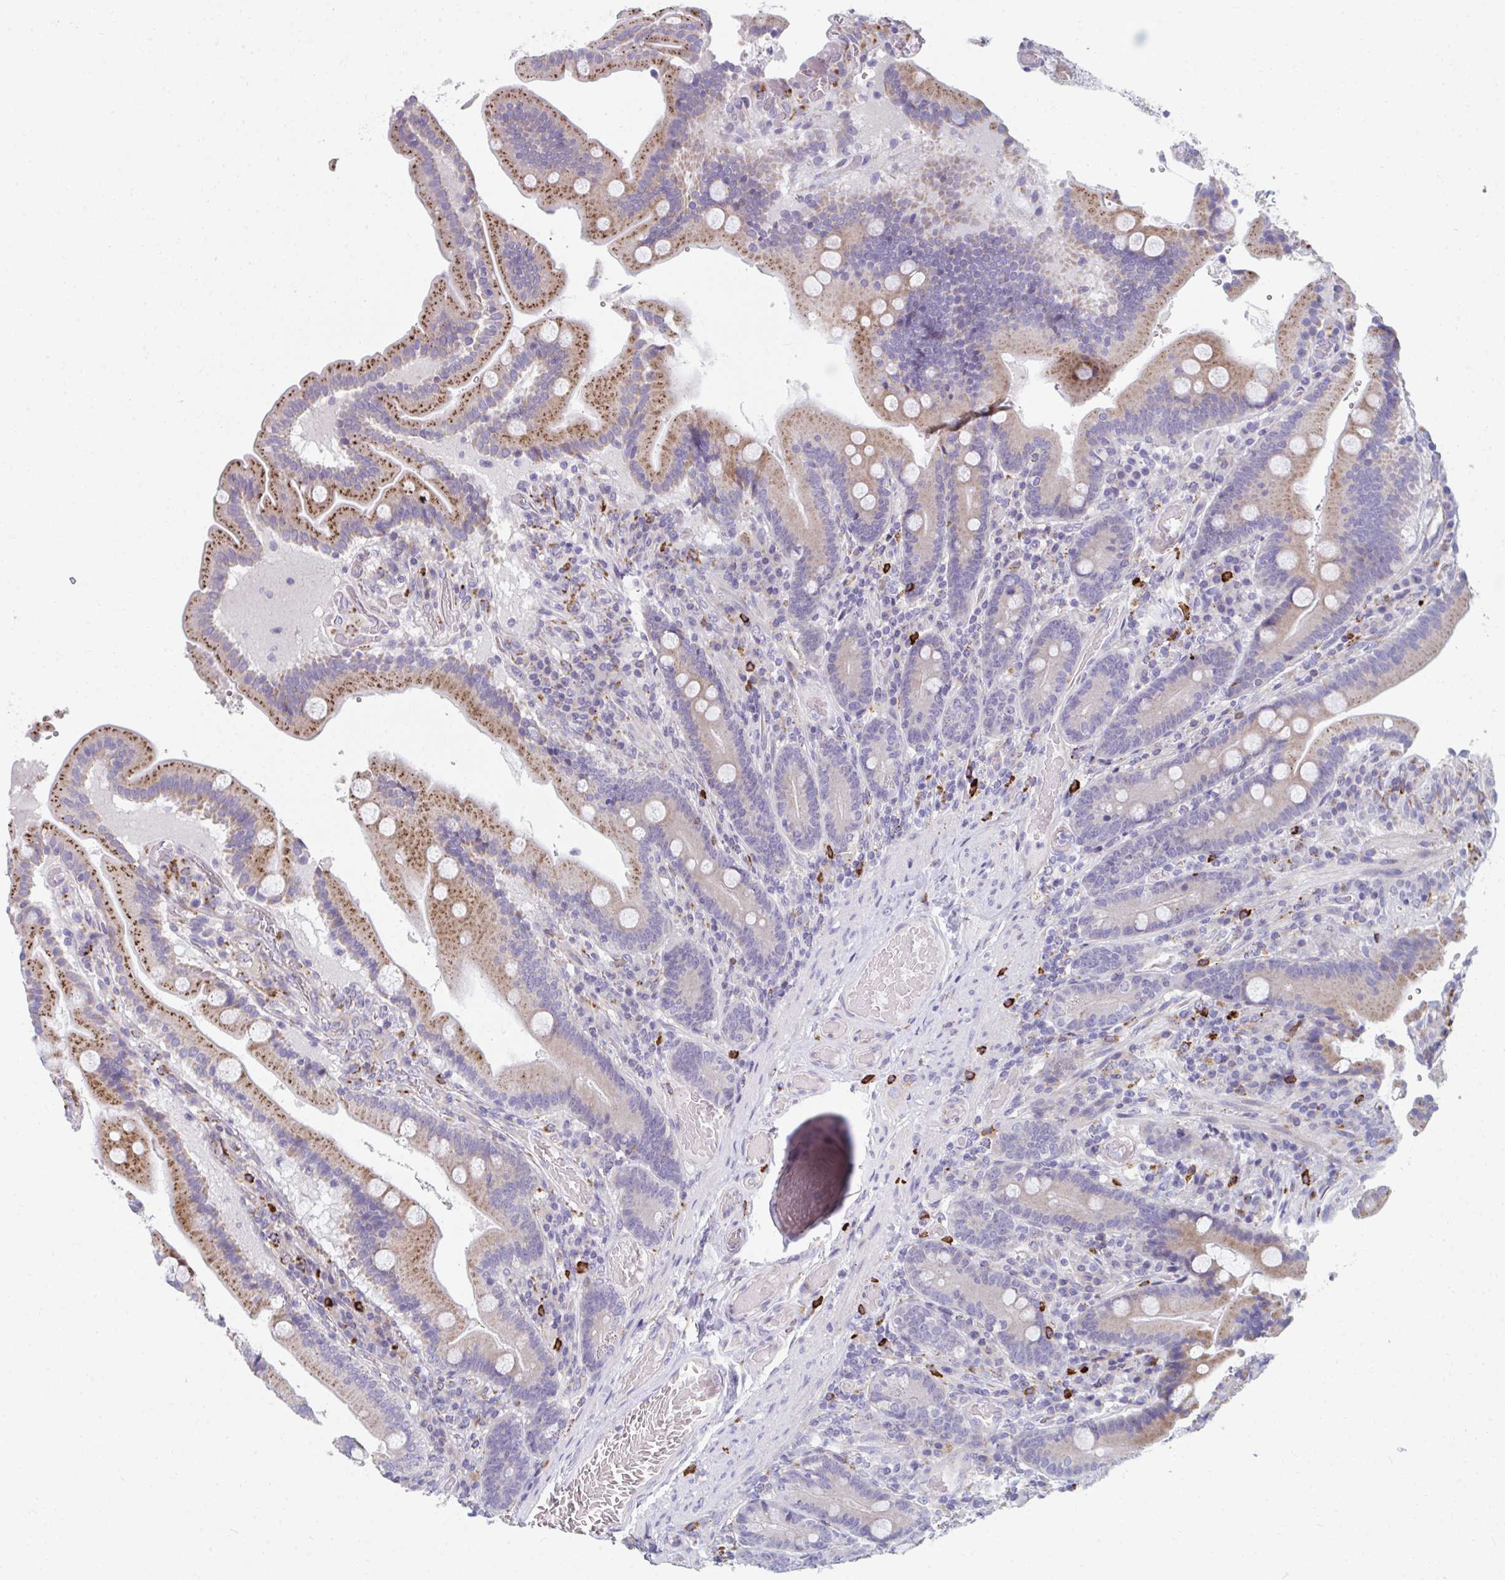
{"staining": {"intensity": "moderate", "quantity": "25%-75%", "location": "cytoplasmic/membranous"}, "tissue": "duodenum", "cell_type": "Glandular cells", "image_type": "normal", "snomed": [{"axis": "morphology", "description": "Normal tissue, NOS"}, {"axis": "topography", "description": "Duodenum"}], "caption": "Moderate cytoplasmic/membranous expression for a protein is appreciated in about 25%-75% of glandular cells of unremarkable duodenum using IHC.", "gene": "EIF1AD", "patient": {"sex": "female", "age": 62}}